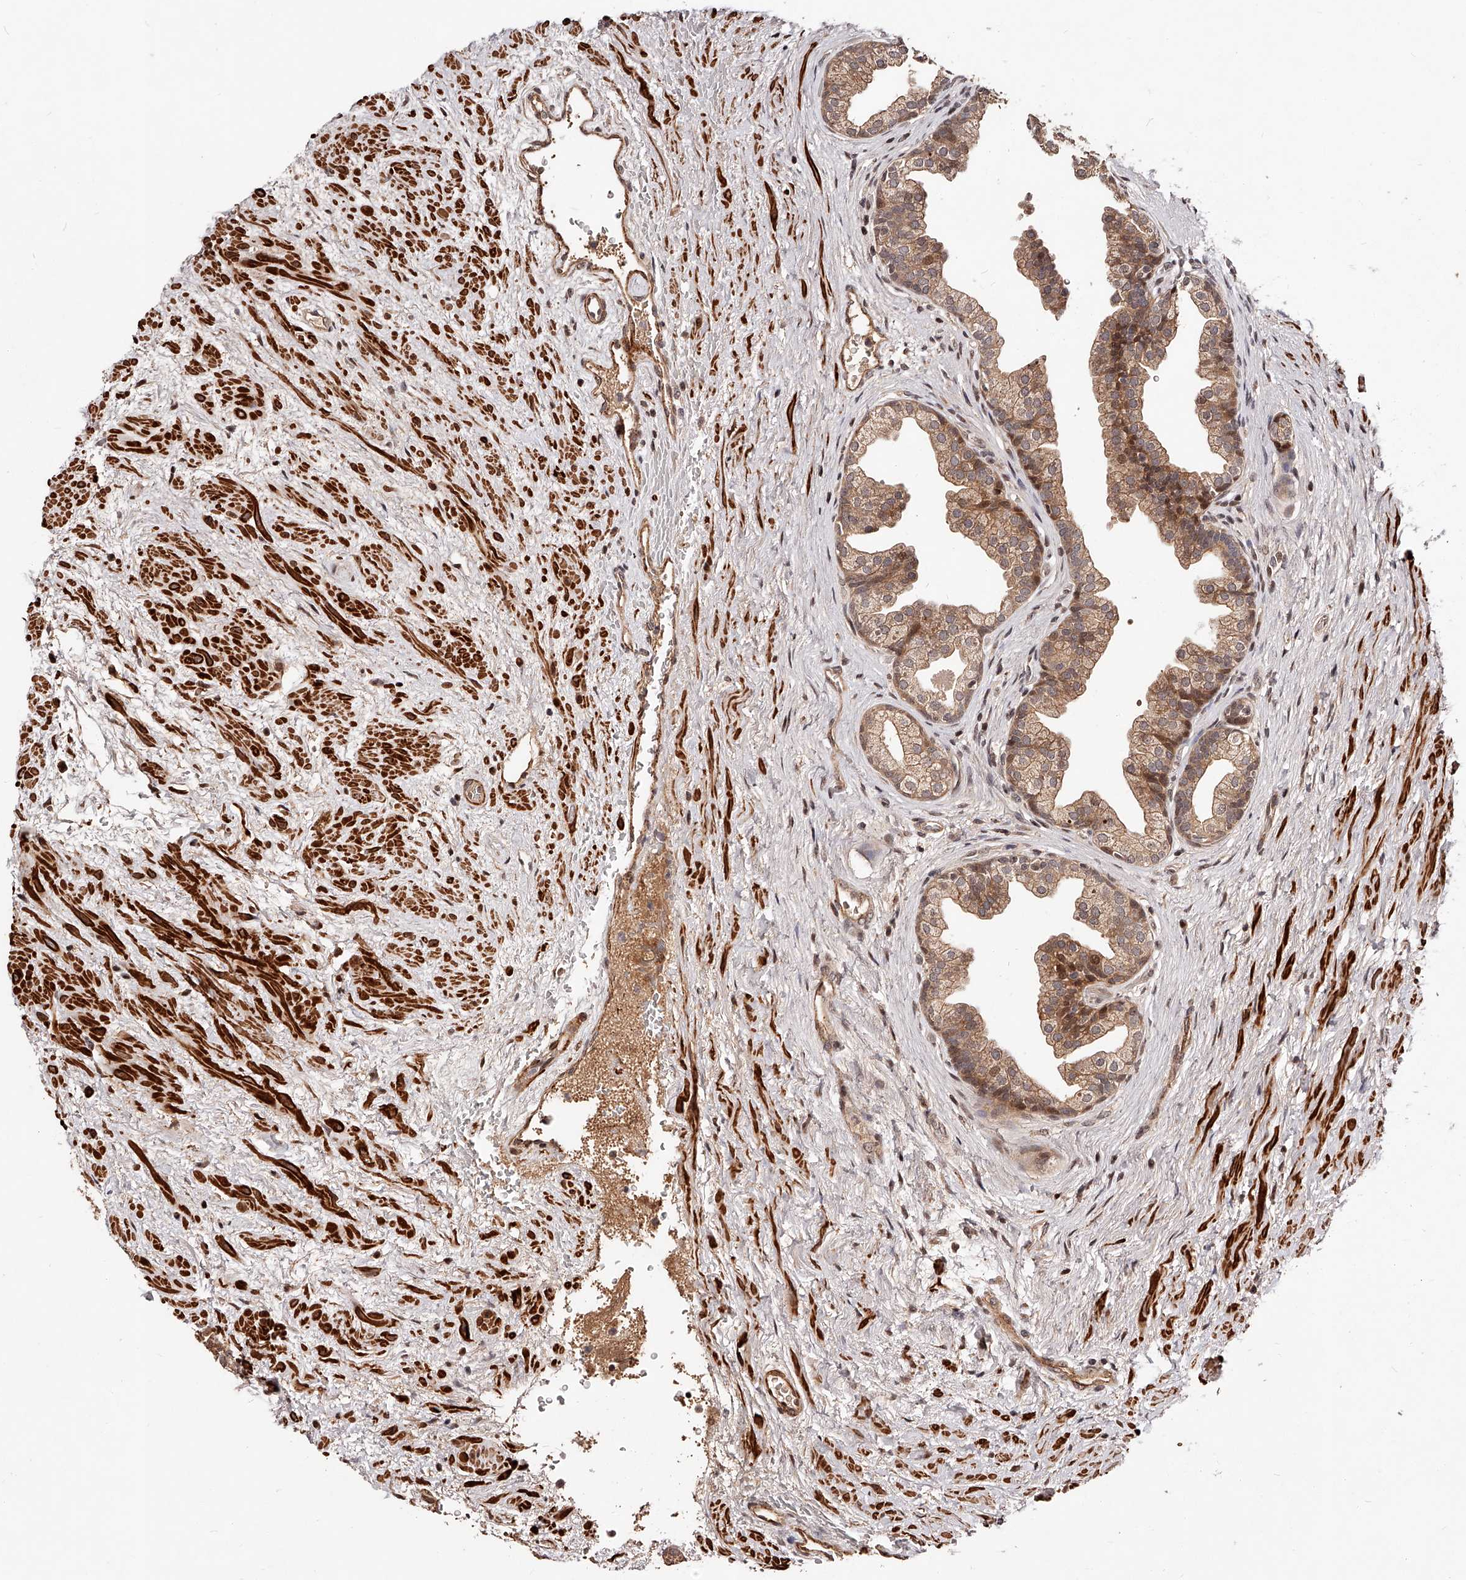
{"staining": {"intensity": "moderate", "quantity": "25%-75%", "location": "cytoplasmic/membranous,nuclear"}, "tissue": "prostate", "cell_type": "Glandular cells", "image_type": "normal", "snomed": [{"axis": "morphology", "description": "Normal tissue, NOS"}, {"axis": "topography", "description": "Prostate"}], "caption": "This image reveals immunohistochemistry staining of normal prostate, with medium moderate cytoplasmic/membranous,nuclear expression in about 25%-75% of glandular cells.", "gene": "CUL7", "patient": {"sex": "male", "age": 48}}